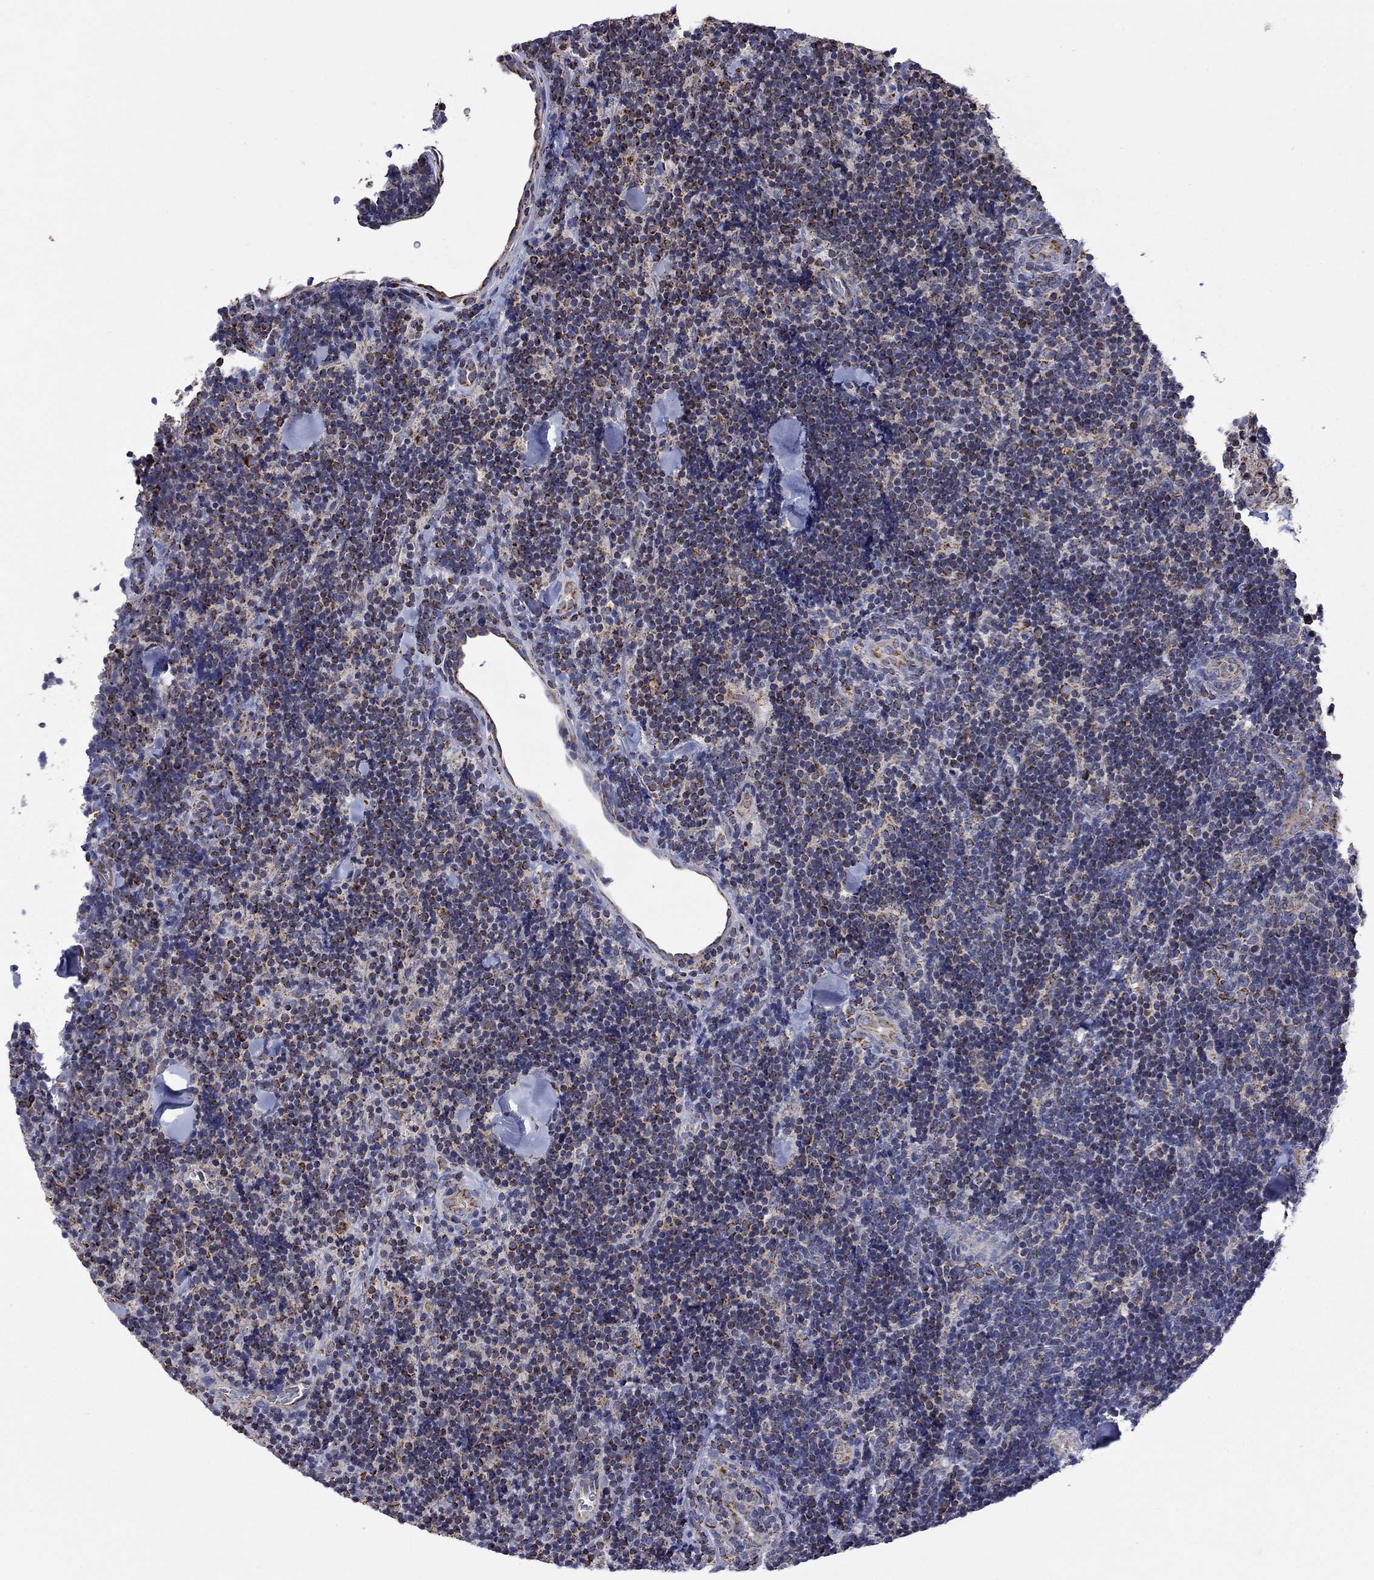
{"staining": {"intensity": "strong", "quantity": "<25%", "location": "cytoplasmic/membranous"}, "tissue": "lymphoma", "cell_type": "Tumor cells", "image_type": "cancer", "snomed": [{"axis": "morphology", "description": "Malignant lymphoma, non-Hodgkin's type, Low grade"}, {"axis": "topography", "description": "Lymph node"}], "caption": "Immunohistochemistry (IHC) histopathology image of human lymphoma stained for a protein (brown), which reveals medium levels of strong cytoplasmic/membranous positivity in approximately <25% of tumor cells.", "gene": "HPS5", "patient": {"sex": "female", "age": 56}}